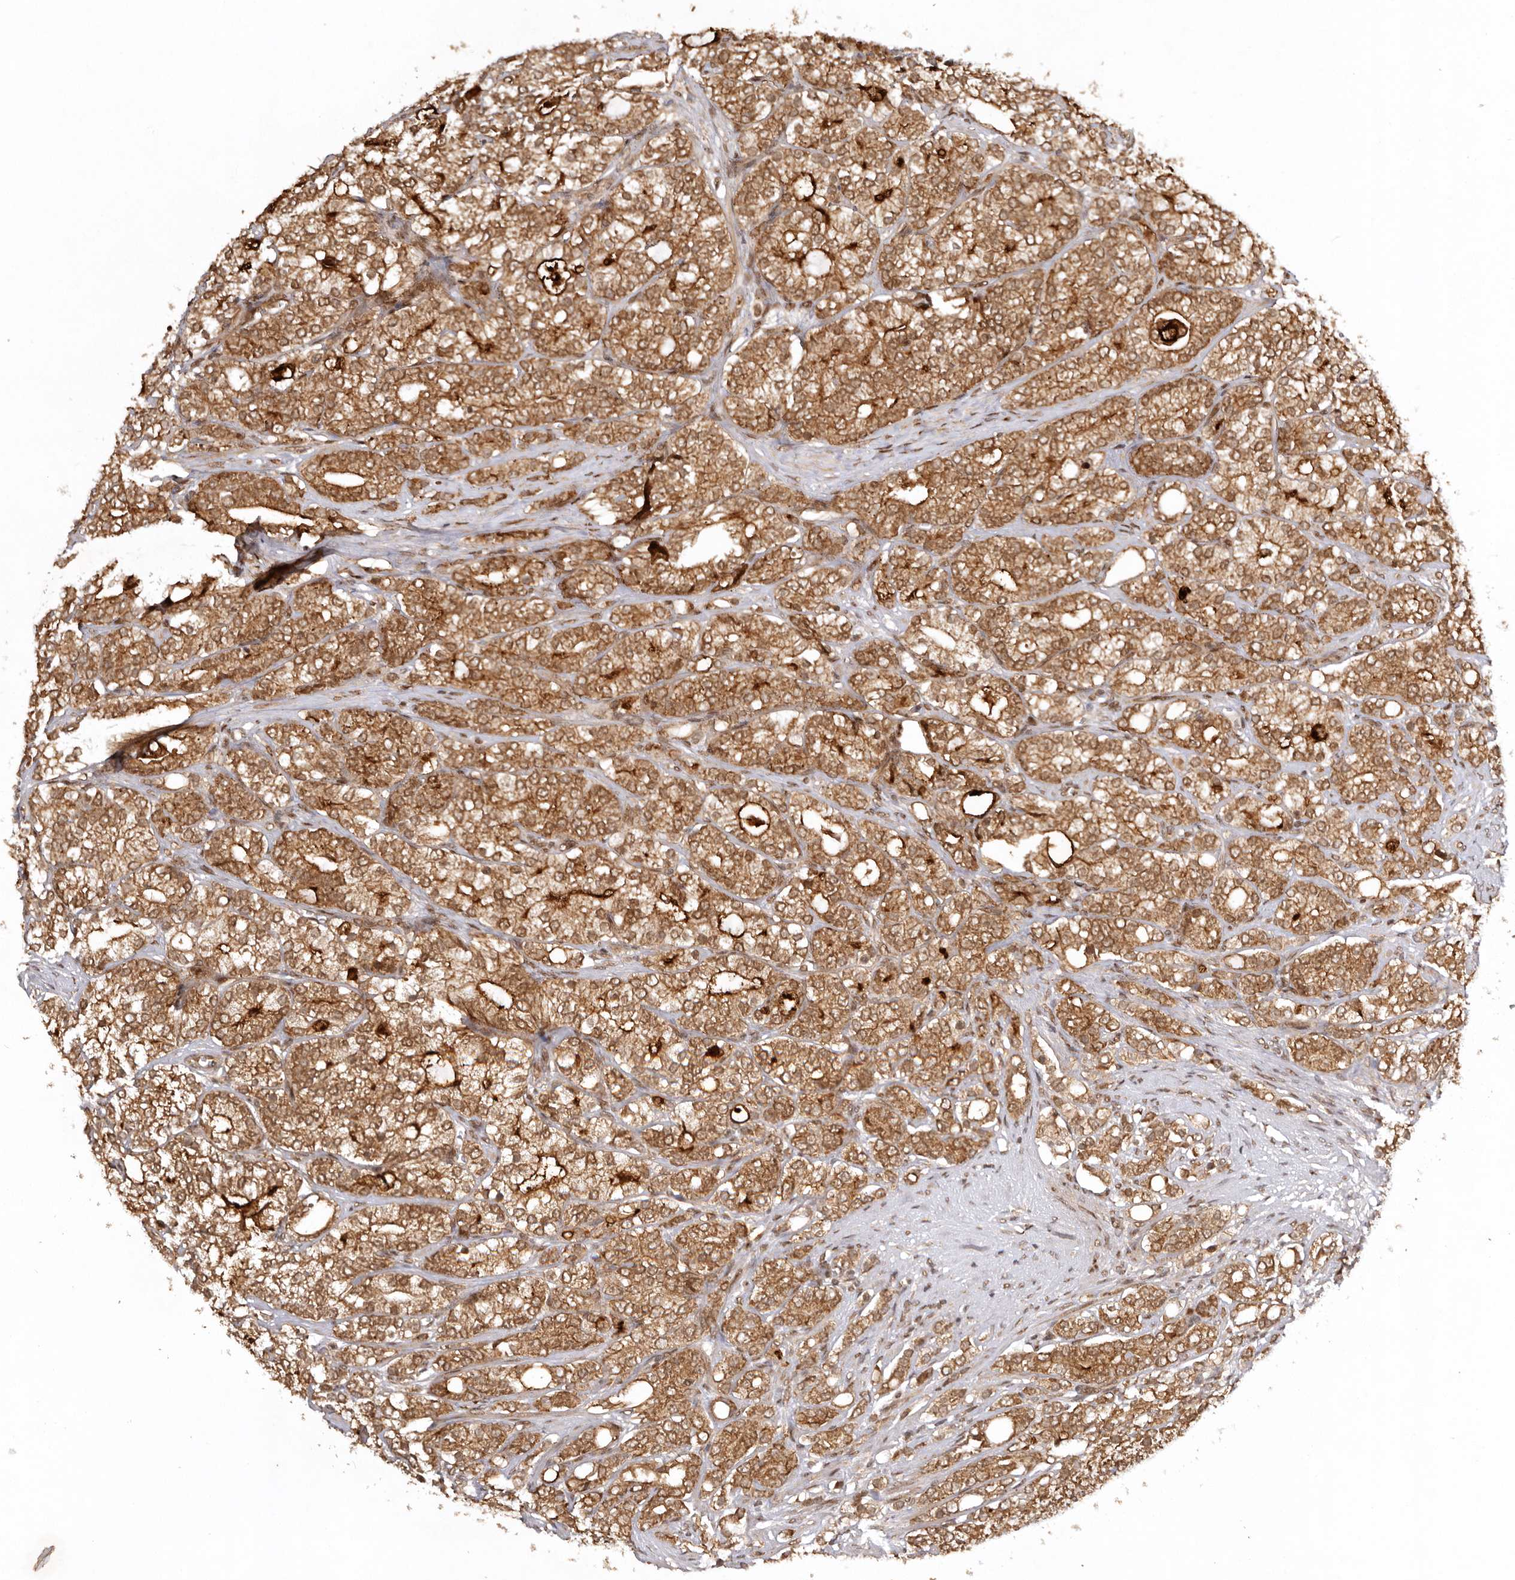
{"staining": {"intensity": "moderate", "quantity": ">75%", "location": "cytoplasmic/membranous"}, "tissue": "prostate cancer", "cell_type": "Tumor cells", "image_type": "cancer", "snomed": [{"axis": "morphology", "description": "Adenocarcinoma, High grade"}, {"axis": "topography", "description": "Prostate"}], "caption": "This micrograph exhibits immunohistochemistry staining of prostate cancer, with medium moderate cytoplasmic/membranous positivity in approximately >75% of tumor cells.", "gene": "TARS2", "patient": {"sex": "male", "age": 57}}